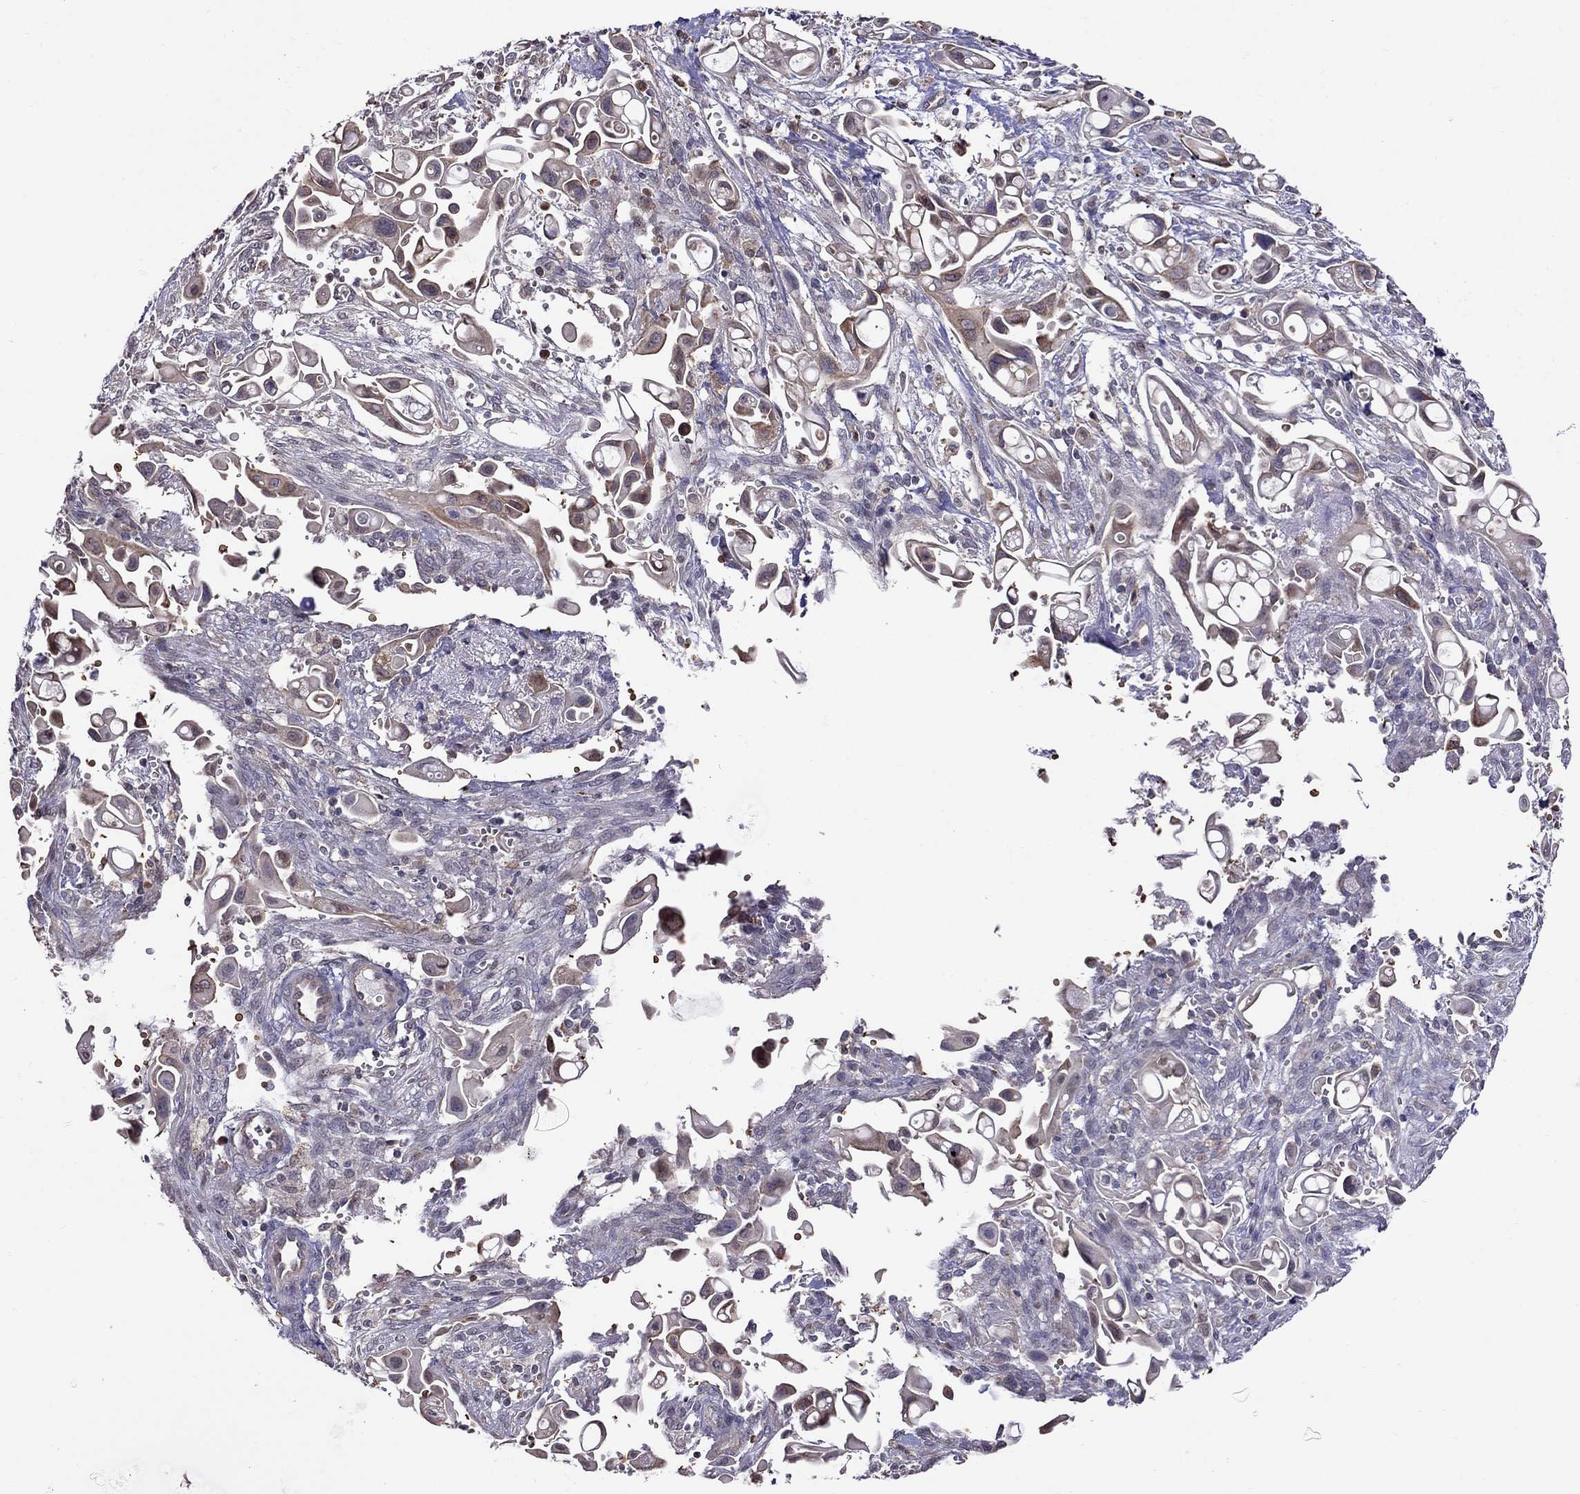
{"staining": {"intensity": "moderate", "quantity": "<25%", "location": "cytoplasmic/membranous"}, "tissue": "pancreatic cancer", "cell_type": "Tumor cells", "image_type": "cancer", "snomed": [{"axis": "morphology", "description": "Adenocarcinoma, NOS"}, {"axis": "topography", "description": "Pancreas"}], "caption": "Brown immunohistochemical staining in adenocarcinoma (pancreatic) shows moderate cytoplasmic/membranous staining in approximately <25% of tumor cells.", "gene": "ADAM28", "patient": {"sex": "male", "age": 50}}